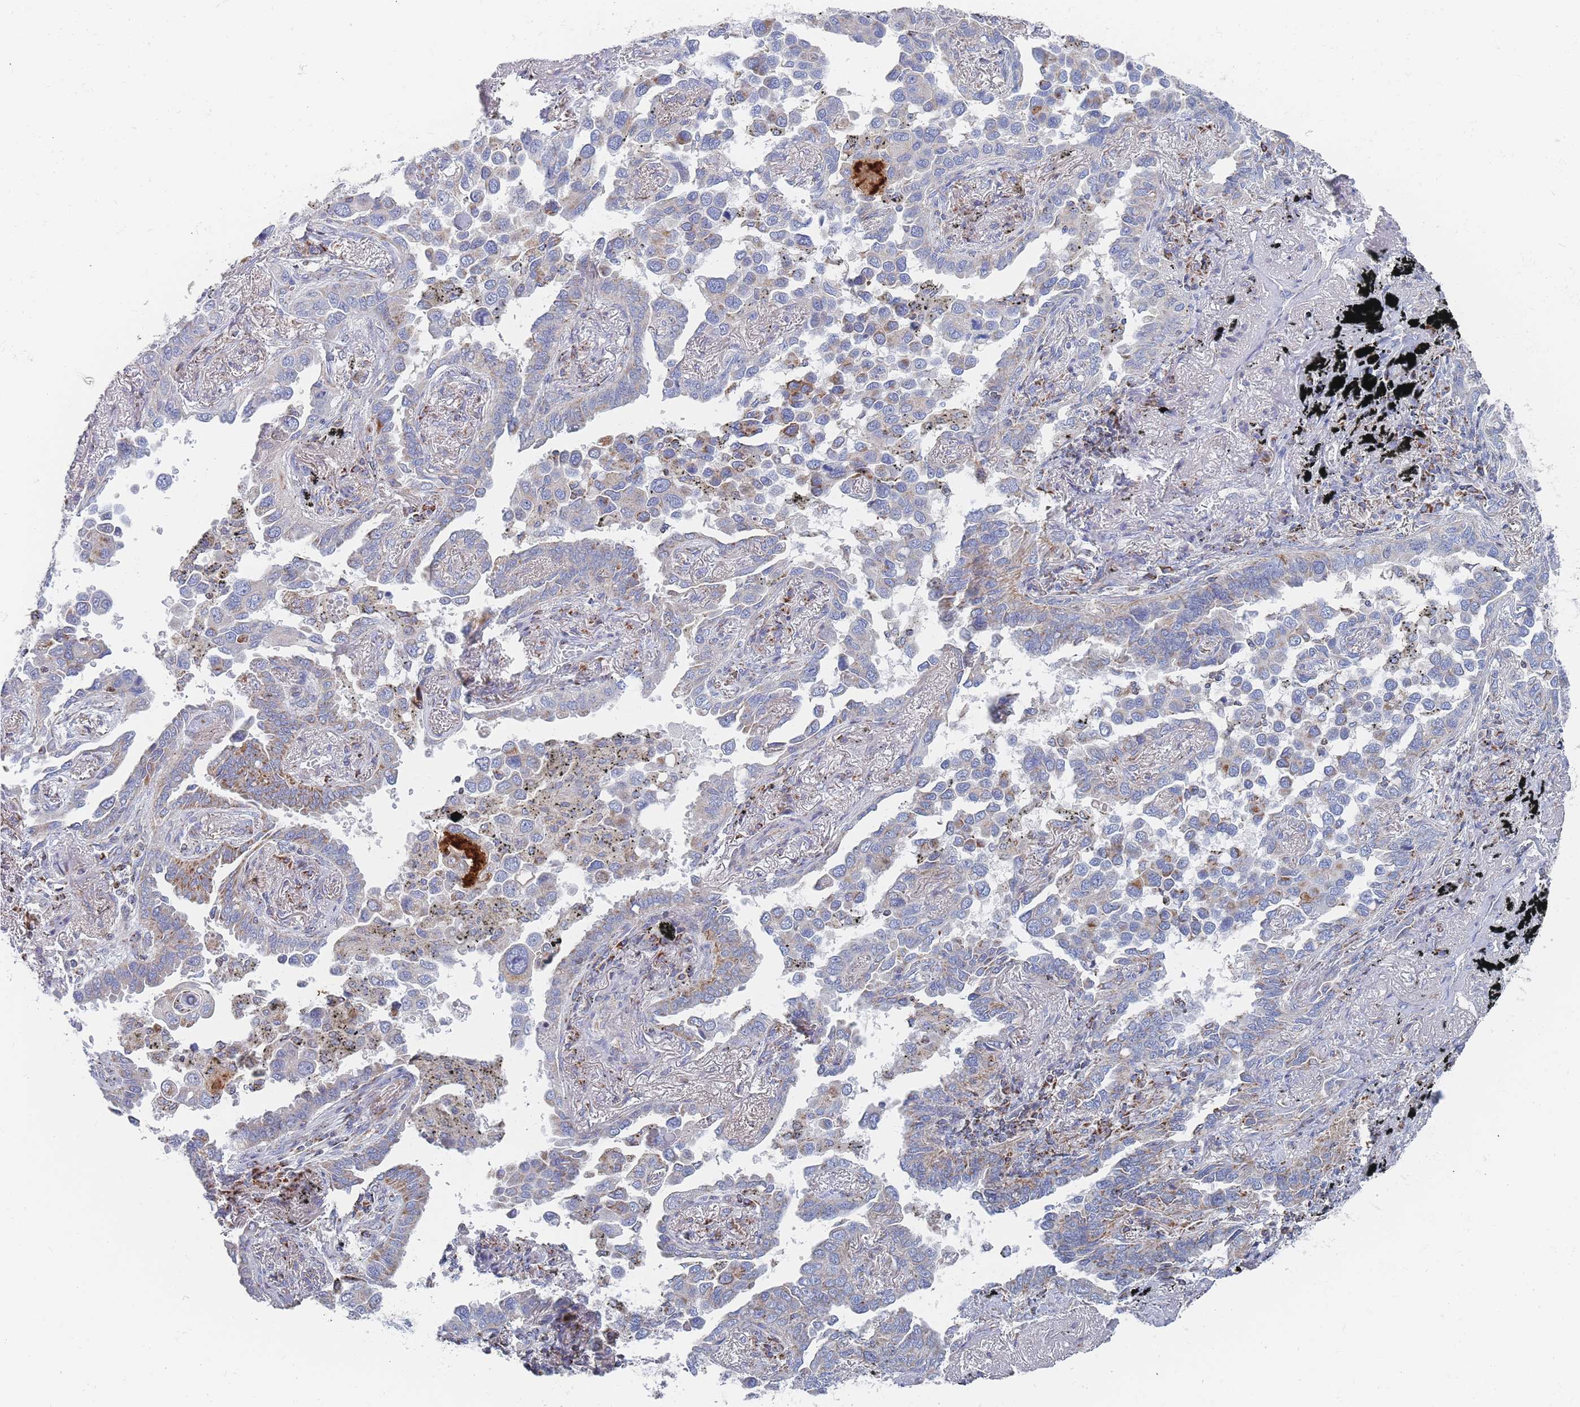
{"staining": {"intensity": "moderate", "quantity": "<25%", "location": "cytoplasmic/membranous"}, "tissue": "lung cancer", "cell_type": "Tumor cells", "image_type": "cancer", "snomed": [{"axis": "morphology", "description": "Adenocarcinoma, NOS"}, {"axis": "topography", "description": "Lung"}], "caption": "Immunohistochemical staining of human lung cancer demonstrates moderate cytoplasmic/membranous protein positivity in about <25% of tumor cells. Using DAB (brown) and hematoxylin (blue) stains, captured at high magnification using brightfield microscopy.", "gene": "IKZF4", "patient": {"sex": "male", "age": 67}}